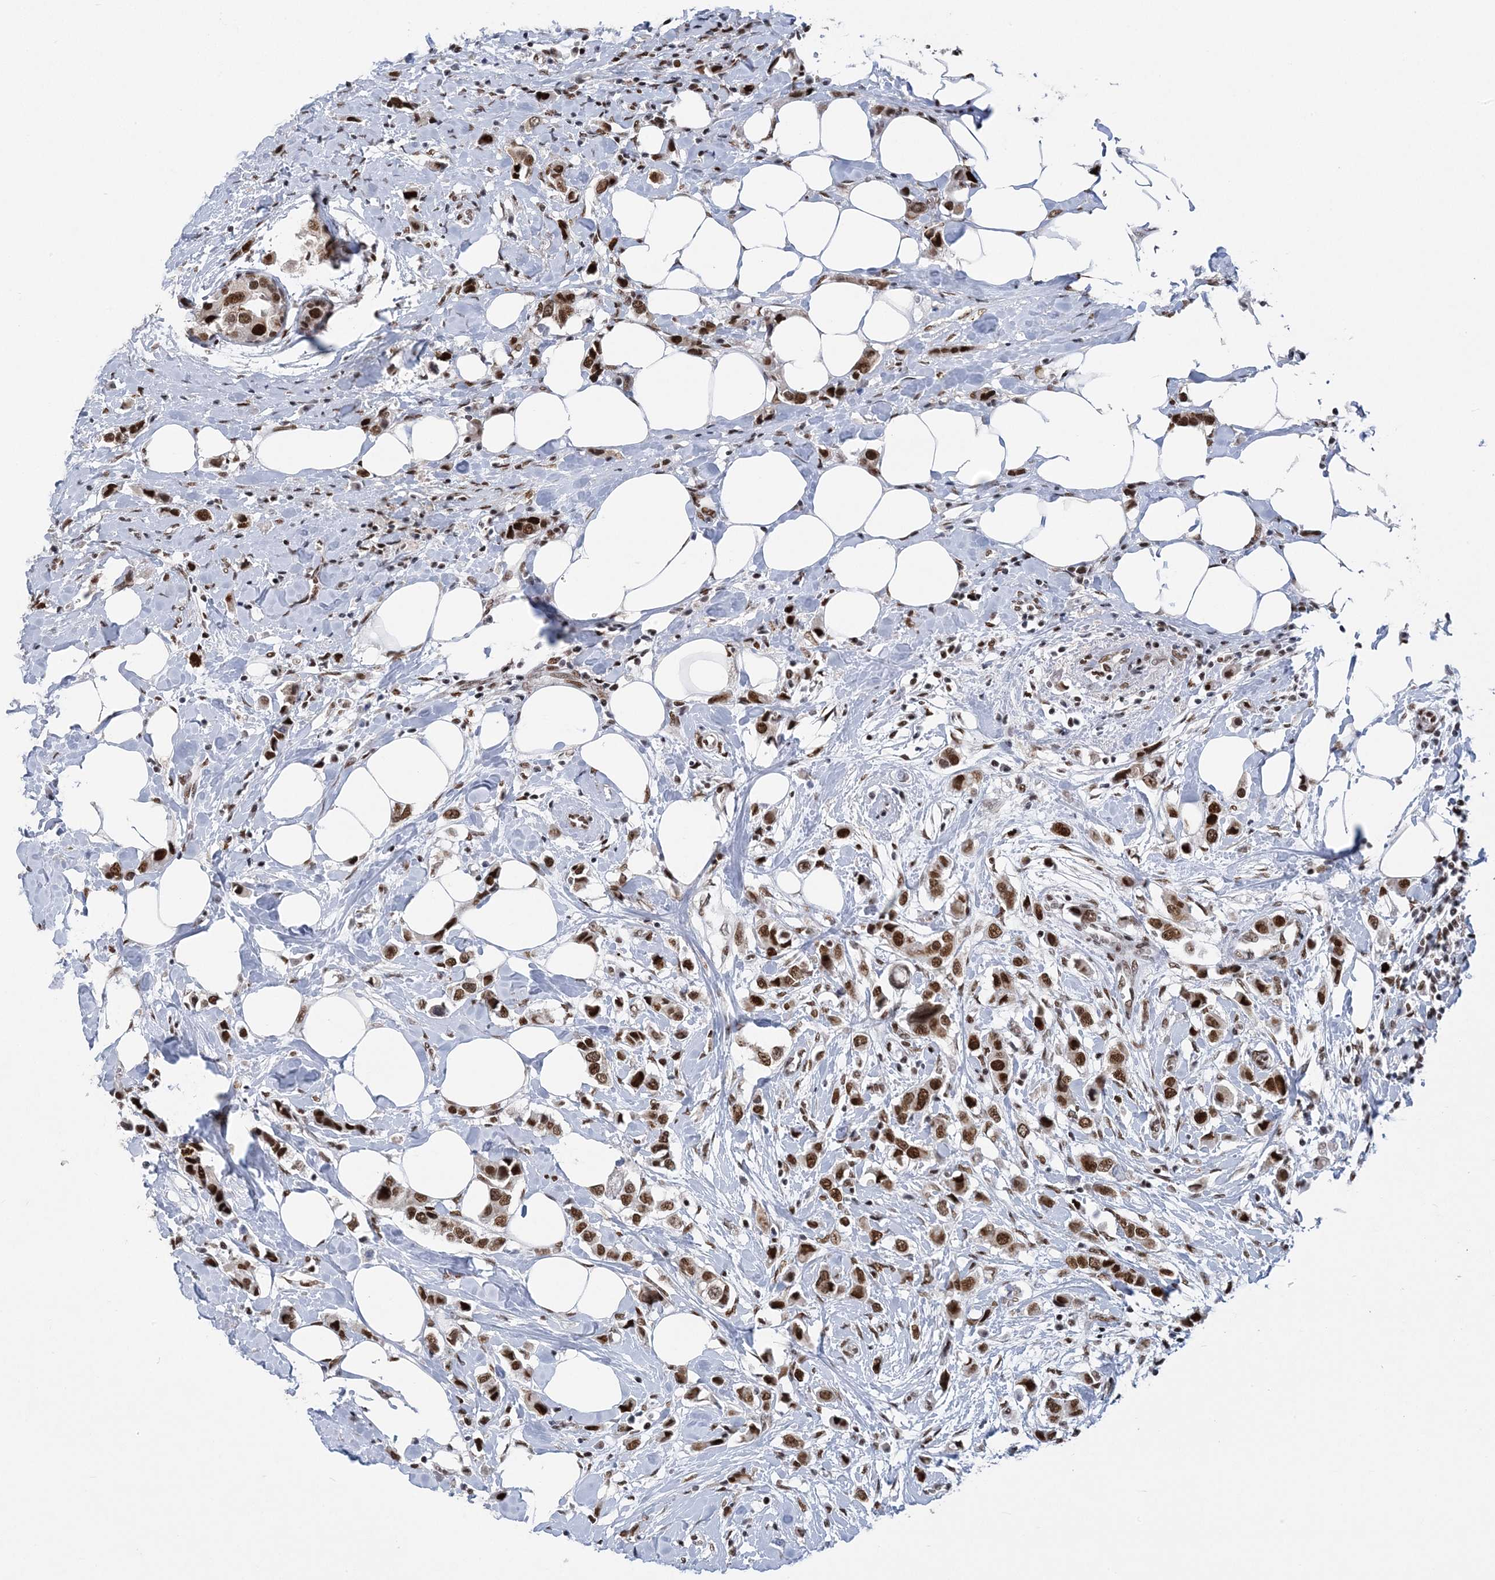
{"staining": {"intensity": "strong", "quantity": ">75%", "location": "nuclear"}, "tissue": "breast cancer", "cell_type": "Tumor cells", "image_type": "cancer", "snomed": [{"axis": "morphology", "description": "Normal tissue, NOS"}, {"axis": "morphology", "description": "Duct carcinoma"}, {"axis": "topography", "description": "Breast"}], "caption": "Breast infiltrating ductal carcinoma stained for a protein displays strong nuclear positivity in tumor cells.", "gene": "ZBTB7A", "patient": {"sex": "female", "age": 50}}